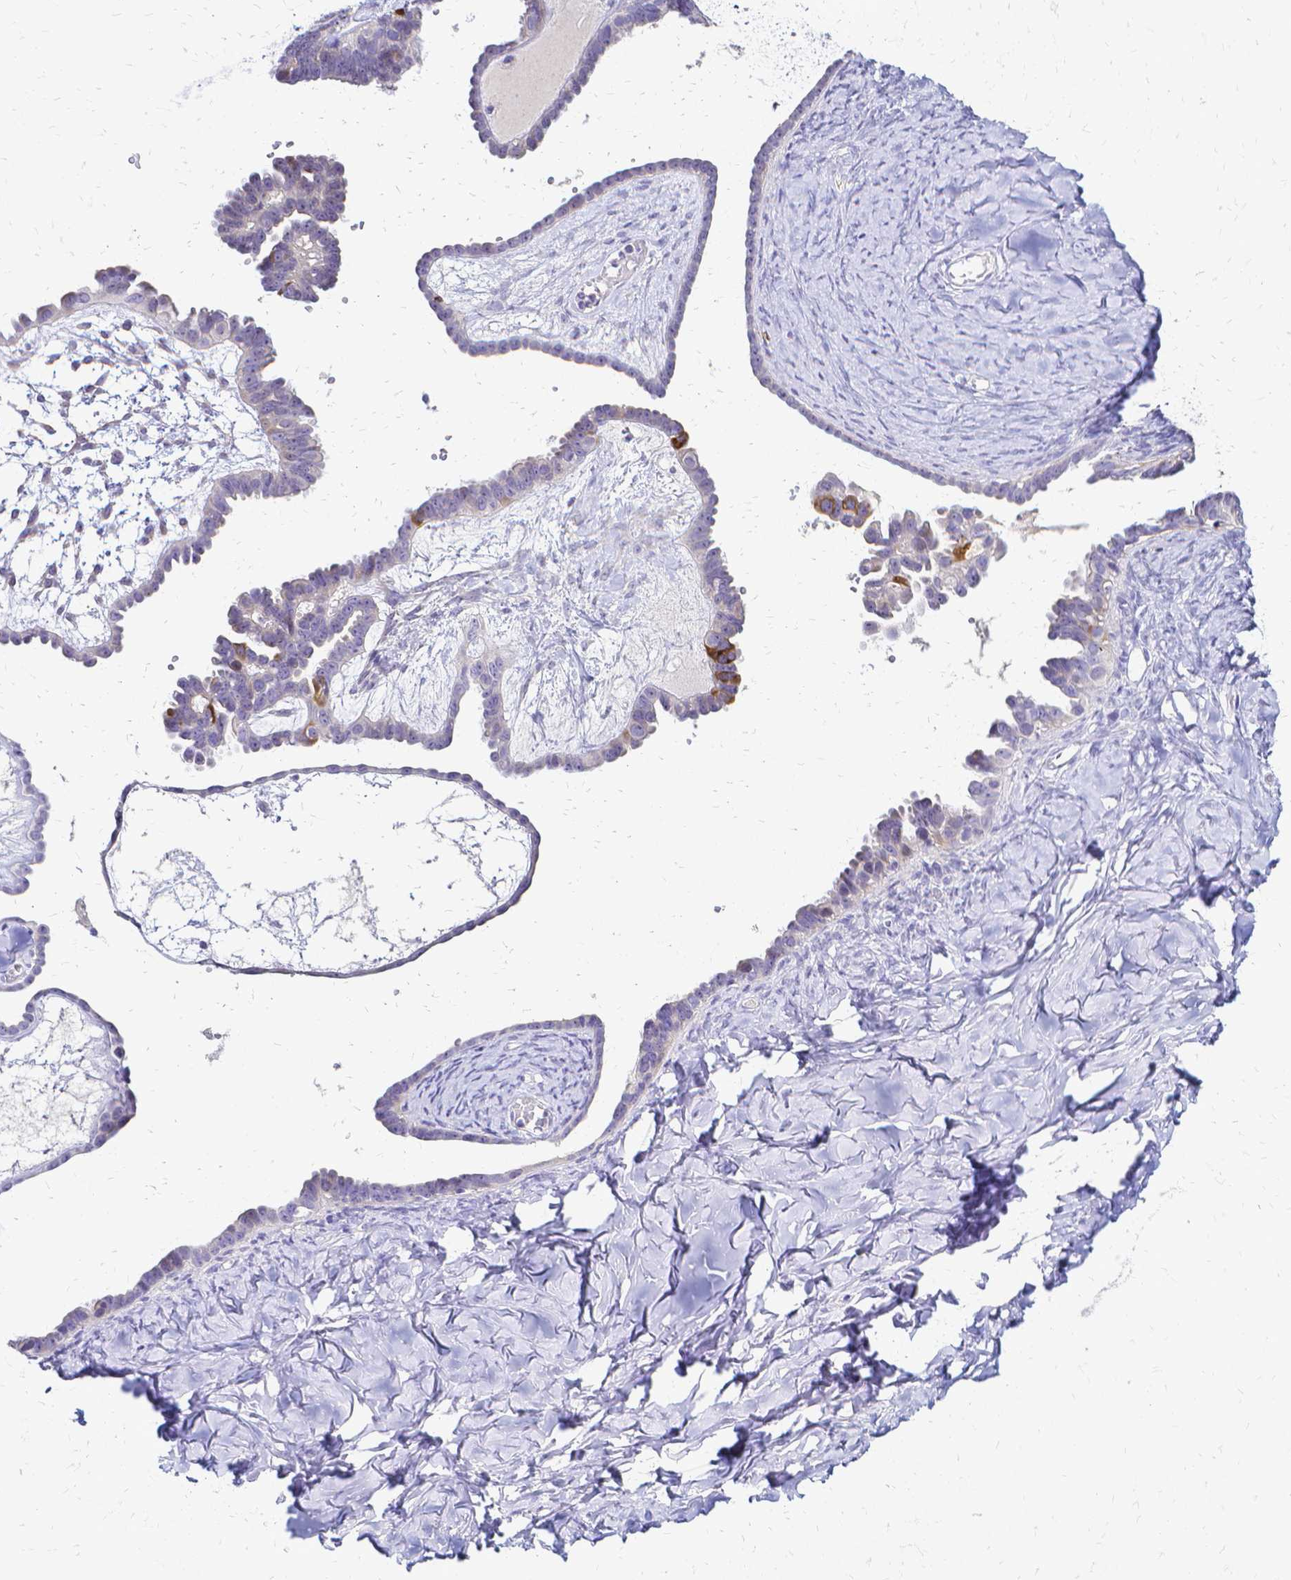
{"staining": {"intensity": "moderate", "quantity": "<25%", "location": "cytoplasmic/membranous"}, "tissue": "ovarian cancer", "cell_type": "Tumor cells", "image_type": "cancer", "snomed": [{"axis": "morphology", "description": "Cystadenocarcinoma, serous, NOS"}, {"axis": "topography", "description": "Ovary"}], "caption": "DAB (3,3'-diaminobenzidine) immunohistochemical staining of serous cystadenocarcinoma (ovarian) reveals moderate cytoplasmic/membranous protein expression in about <25% of tumor cells.", "gene": "CCNB1", "patient": {"sex": "female", "age": 69}}